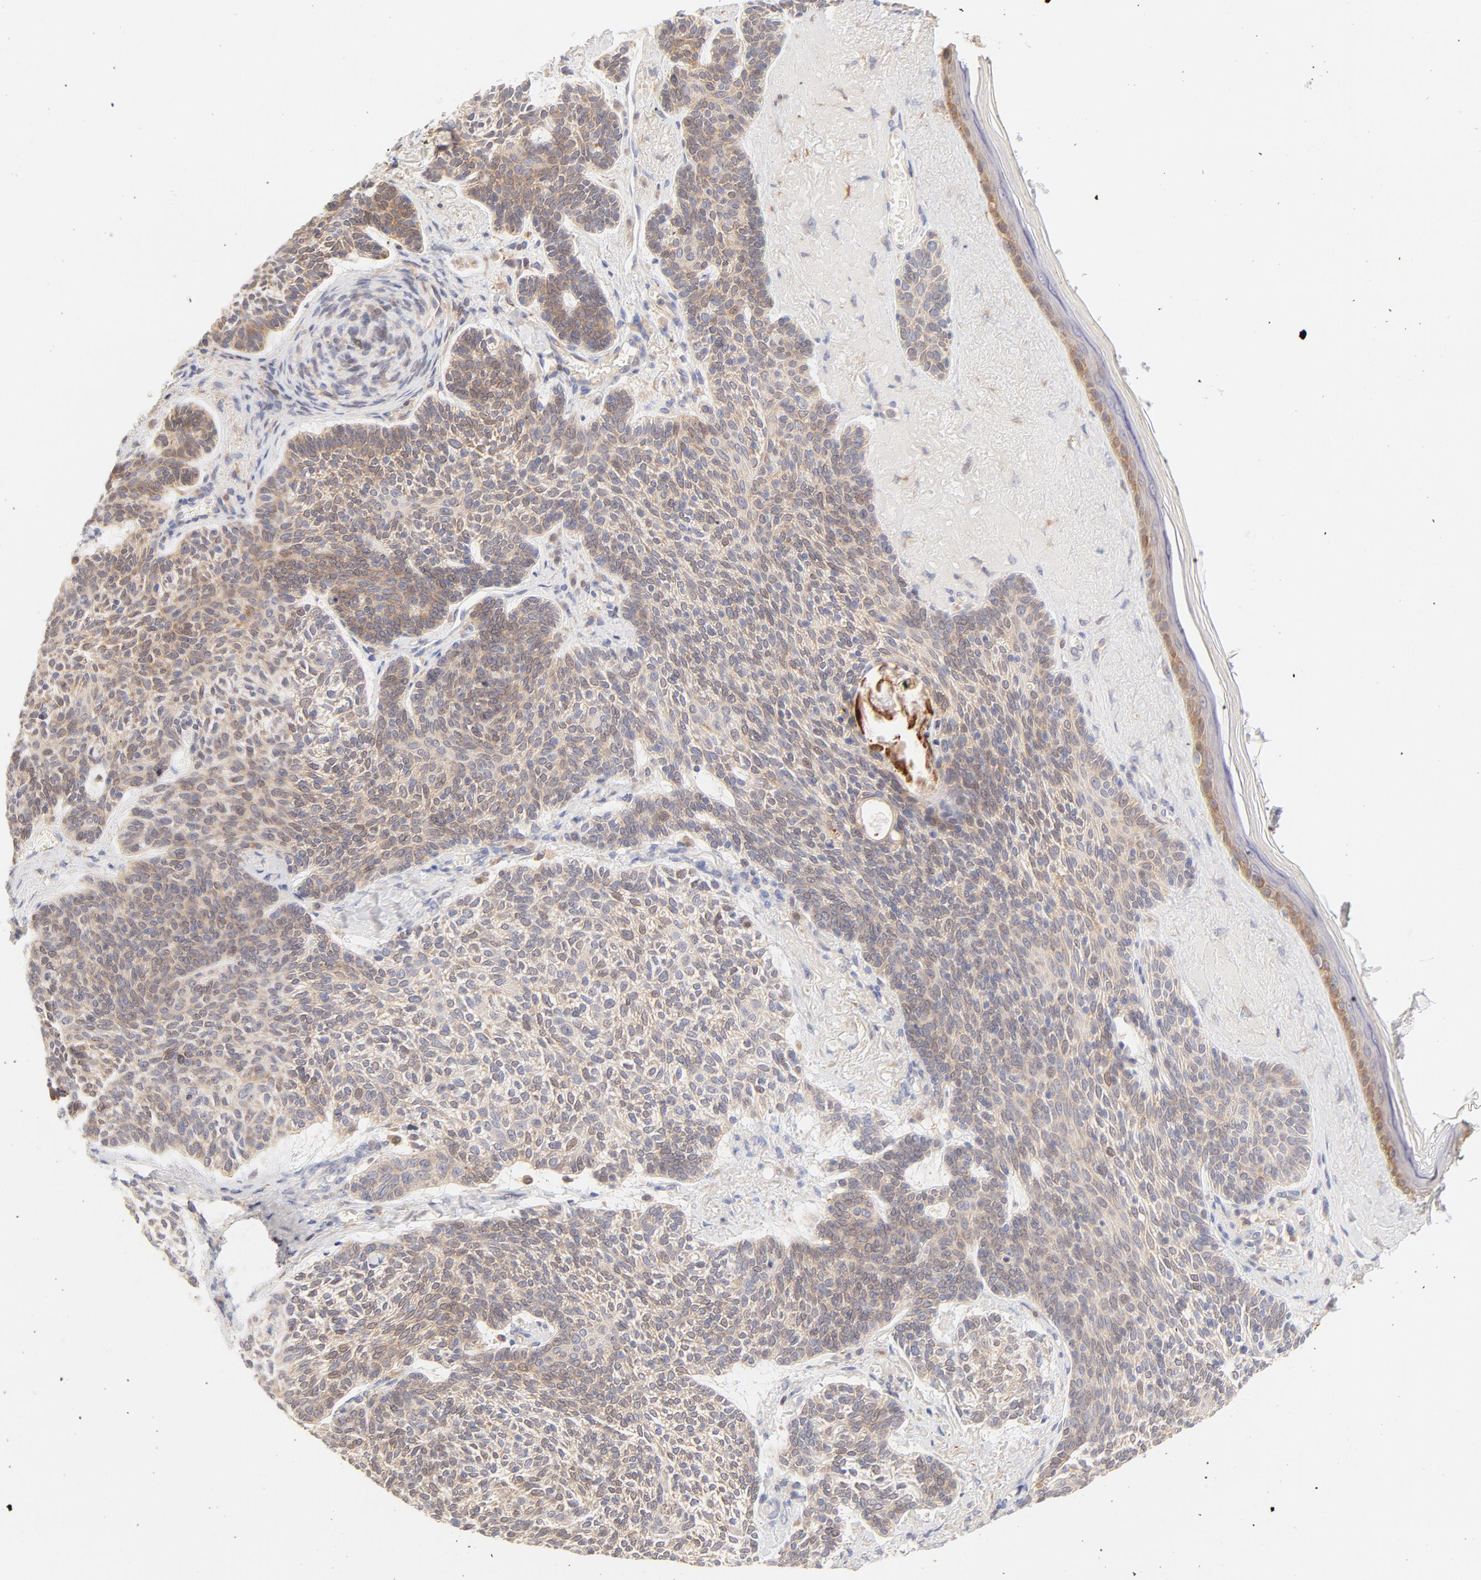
{"staining": {"intensity": "moderate", "quantity": ">75%", "location": "cytoplasmic/membranous"}, "tissue": "skin cancer", "cell_type": "Tumor cells", "image_type": "cancer", "snomed": [{"axis": "morphology", "description": "Normal tissue, NOS"}, {"axis": "morphology", "description": "Basal cell carcinoma"}, {"axis": "topography", "description": "Skin"}], "caption": "A photomicrograph showing moderate cytoplasmic/membranous staining in approximately >75% of tumor cells in skin cancer, as visualized by brown immunohistochemical staining.", "gene": "RPS6KA1", "patient": {"sex": "female", "age": 70}}